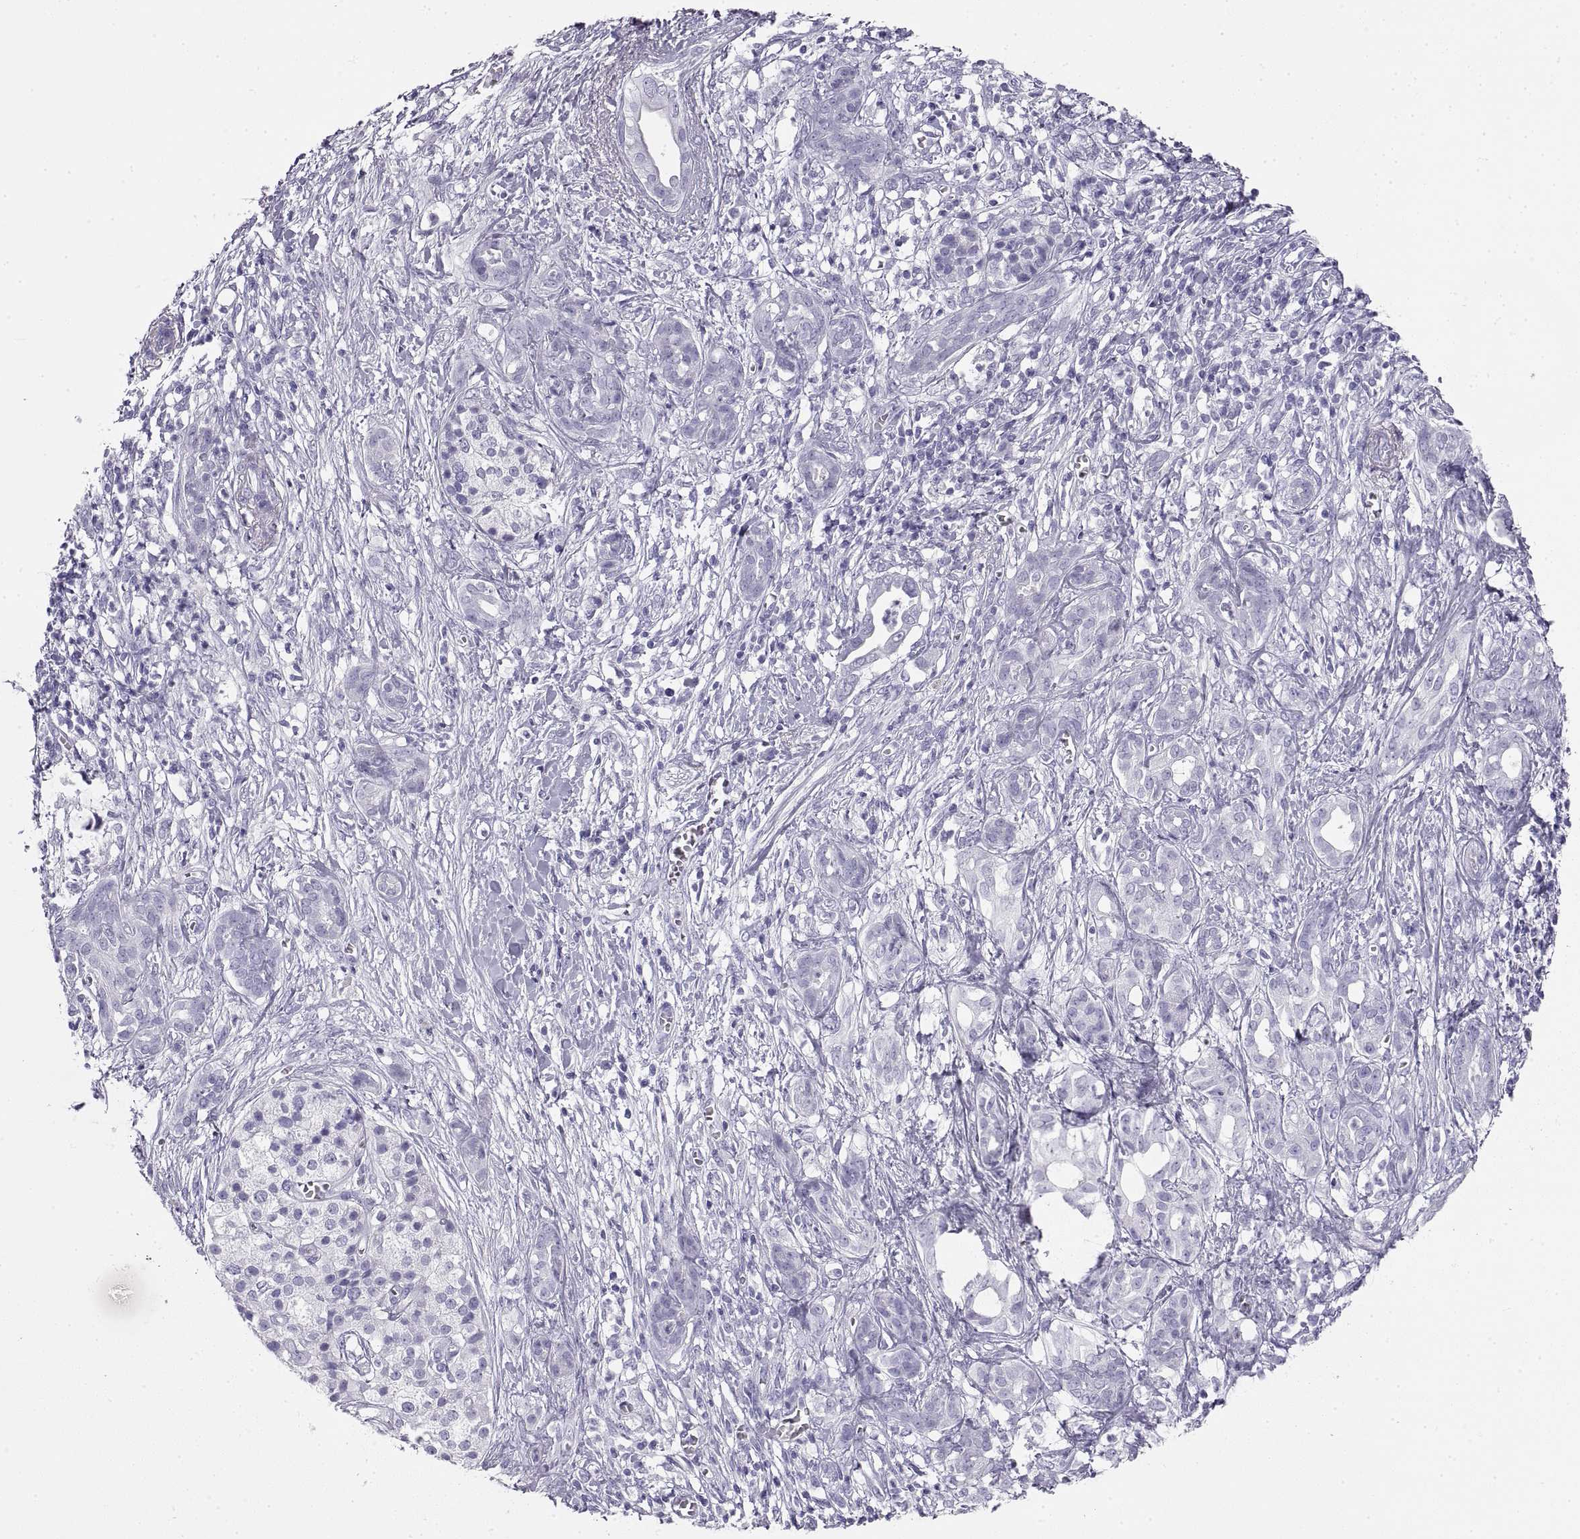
{"staining": {"intensity": "negative", "quantity": "none", "location": "none"}, "tissue": "pancreatic cancer", "cell_type": "Tumor cells", "image_type": "cancer", "snomed": [{"axis": "morphology", "description": "Adenocarcinoma, NOS"}, {"axis": "topography", "description": "Pancreas"}], "caption": "Micrograph shows no significant protein staining in tumor cells of pancreatic adenocarcinoma.", "gene": "RLBP1", "patient": {"sex": "male", "age": 61}}